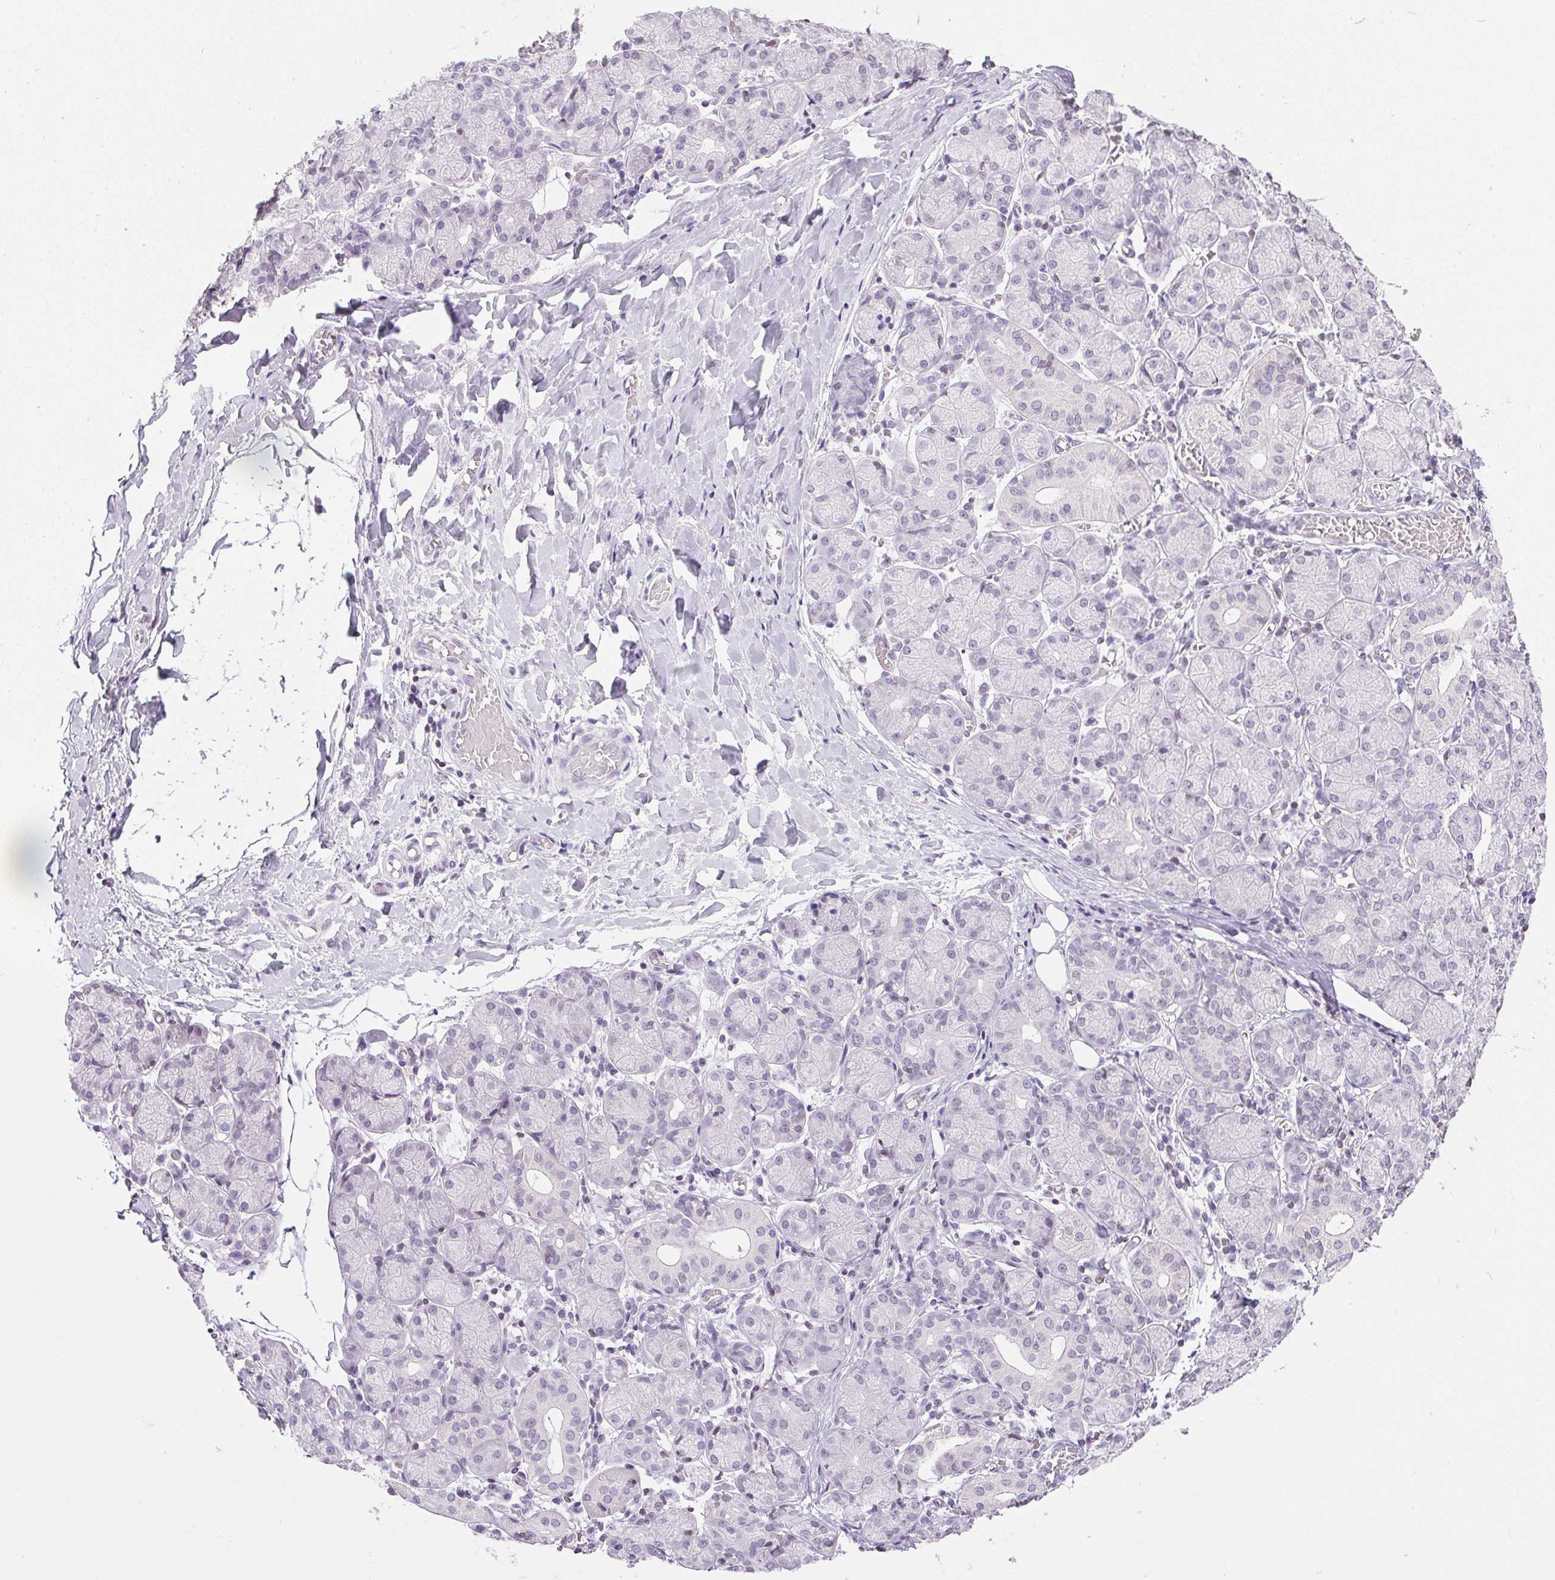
{"staining": {"intensity": "negative", "quantity": "none", "location": "none"}, "tissue": "salivary gland", "cell_type": "Glandular cells", "image_type": "normal", "snomed": [{"axis": "morphology", "description": "Normal tissue, NOS"}, {"axis": "topography", "description": "Salivary gland"}, {"axis": "topography", "description": "Peripheral nerve tissue"}], "caption": "Immunohistochemistry of benign human salivary gland demonstrates no staining in glandular cells. (IHC, brightfield microscopy, high magnification).", "gene": "PRL", "patient": {"sex": "female", "age": 24}}